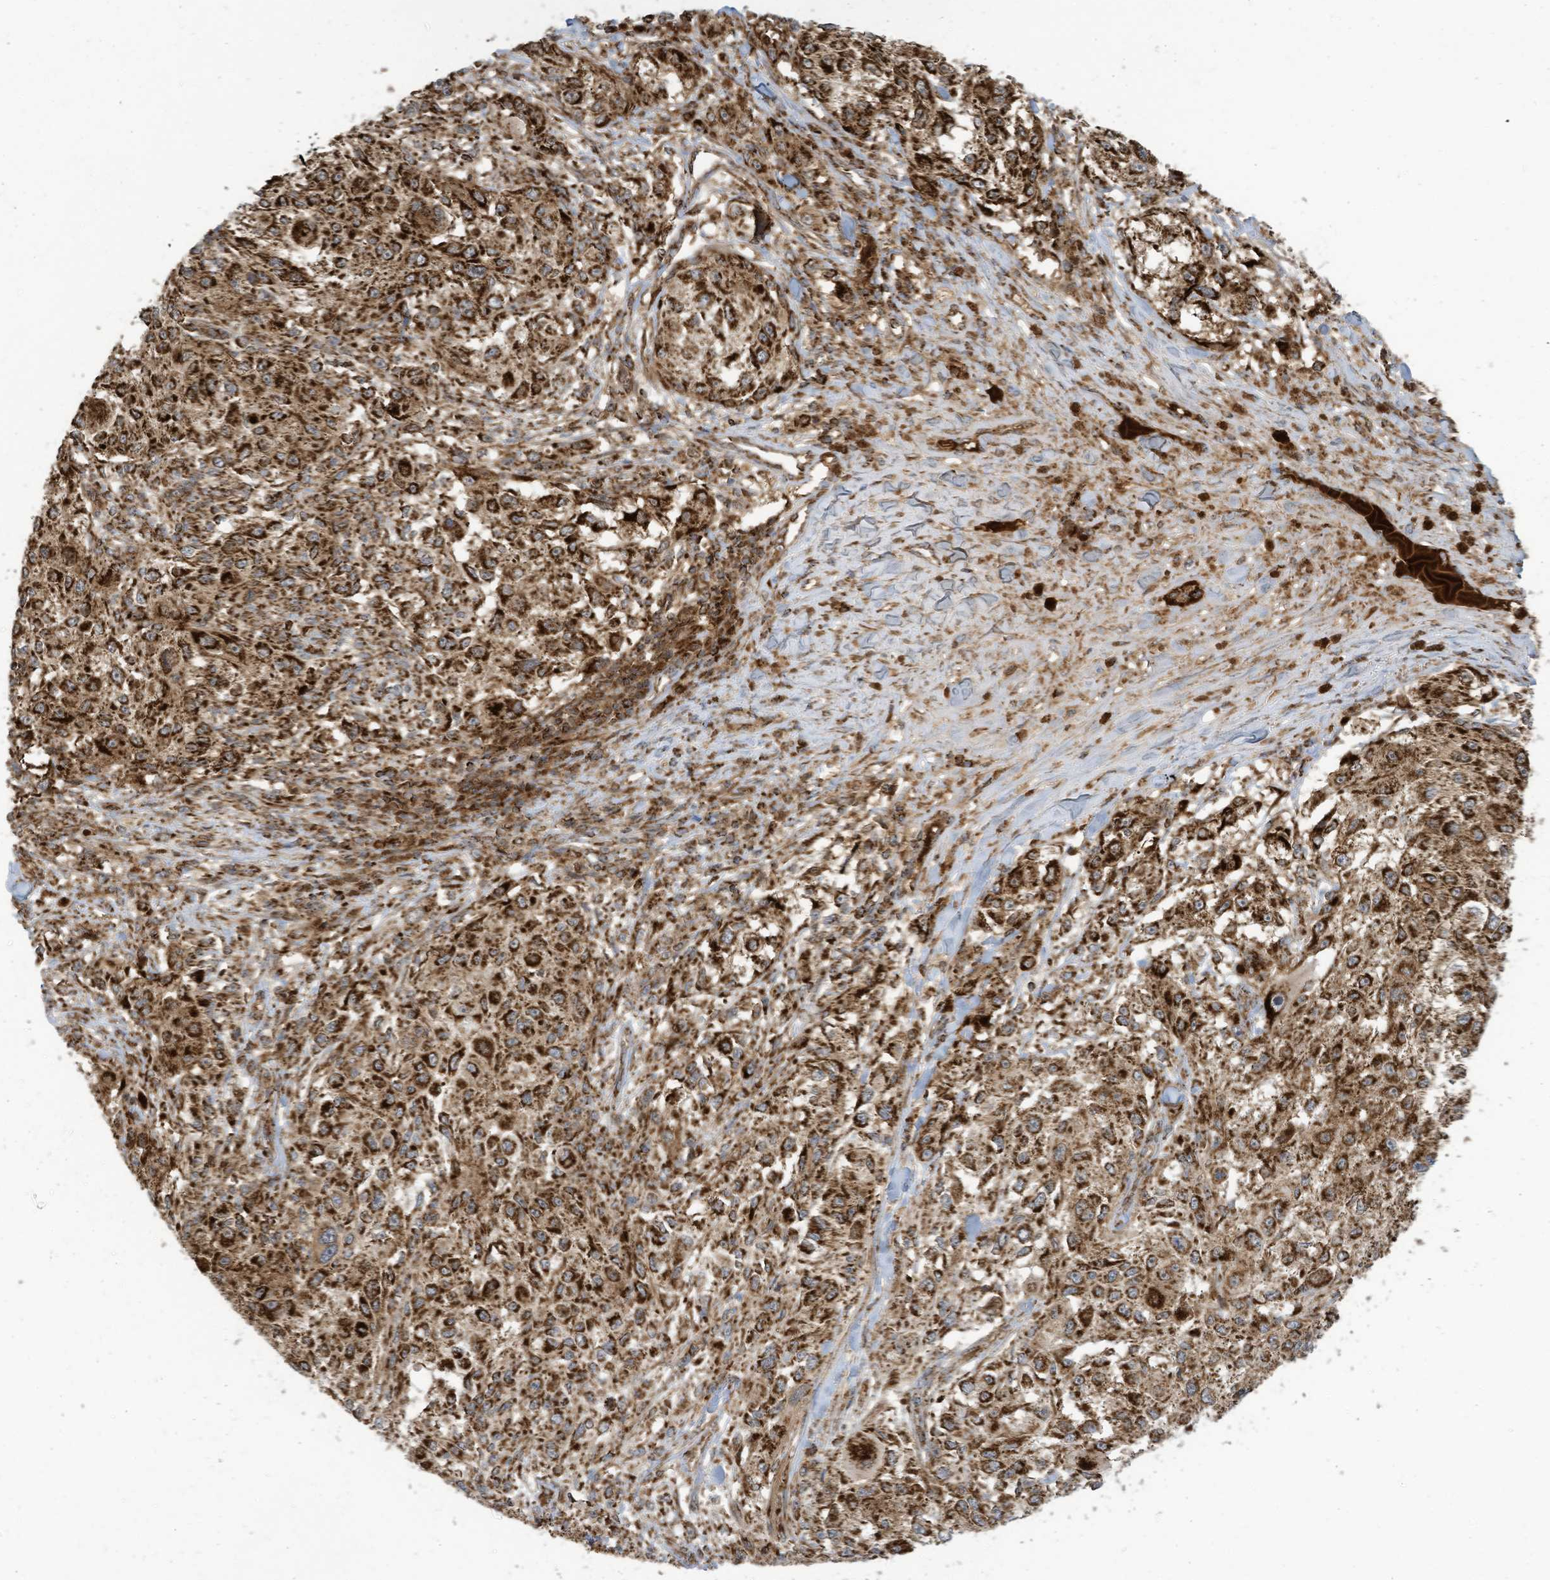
{"staining": {"intensity": "strong", "quantity": ">75%", "location": "cytoplasmic/membranous"}, "tissue": "melanoma", "cell_type": "Tumor cells", "image_type": "cancer", "snomed": [{"axis": "morphology", "description": "Necrosis, NOS"}, {"axis": "morphology", "description": "Malignant melanoma, NOS"}, {"axis": "topography", "description": "Skin"}], "caption": "Immunohistochemistry (IHC) staining of melanoma, which reveals high levels of strong cytoplasmic/membranous staining in about >75% of tumor cells indicating strong cytoplasmic/membranous protein positivity. The staining was performed using DAB (brown) for protein detection and nuclei were counterstained in hematoxylin (blue).", "gene": "COX10", "patient": {"sex": "female", "age": 87}}